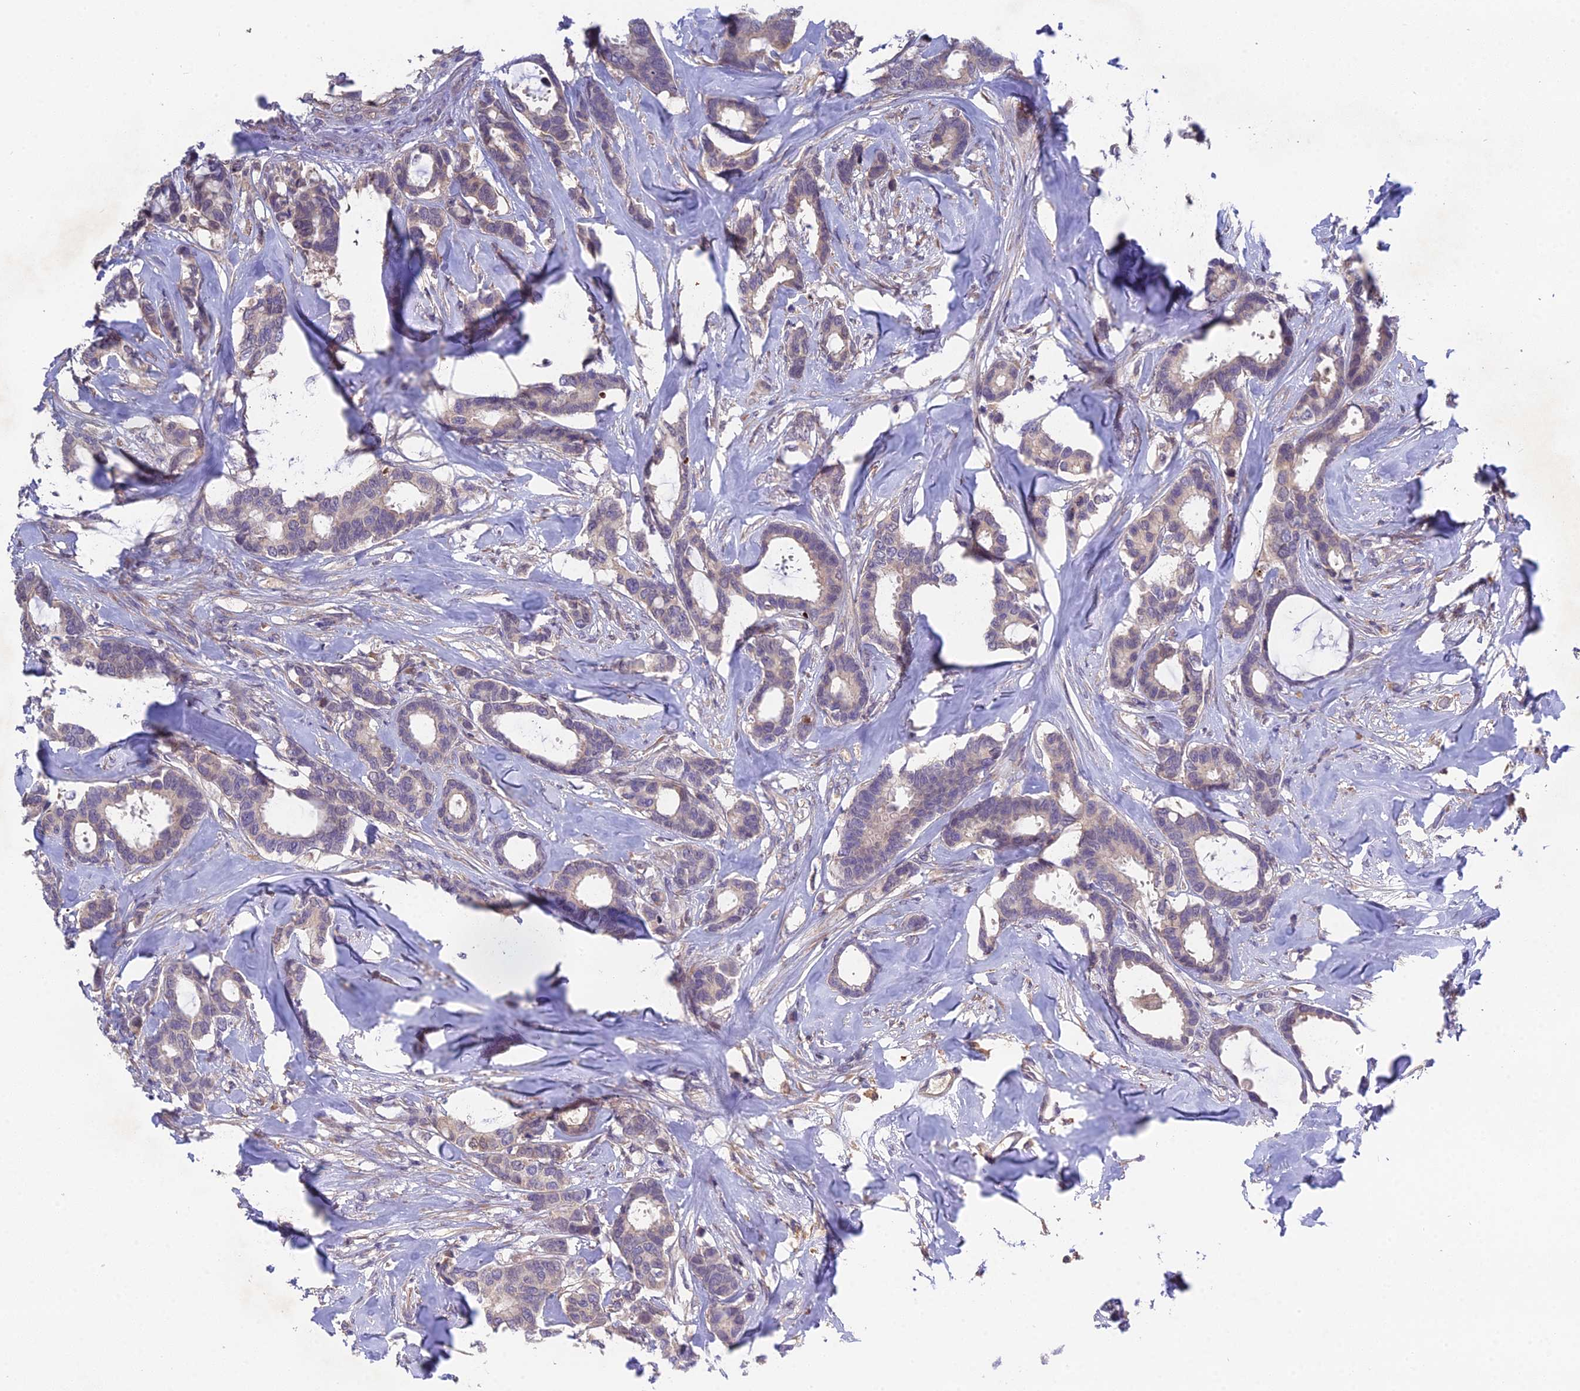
{"staining": {"intensity": "negative", "quantity": "none", "location": "none"}, "tissue": "breast cancer", "cell_type": "Tumor cells", "image_type": "cancer", "snomed": [{"axis": "morphology", "description": "Duct carcinoma"}, {"axis": "topography", "description": "Breast"}], "caption": "IHC image of neoplastic tissue: human breast cancer (invasive ductal carcinoma) stained with DAB (3,3'-diaminobenzidine) reveals no significant protein staining in tumor cells.", "gene": "PUS10", "patient": {"sex": "female", "age": 87}}